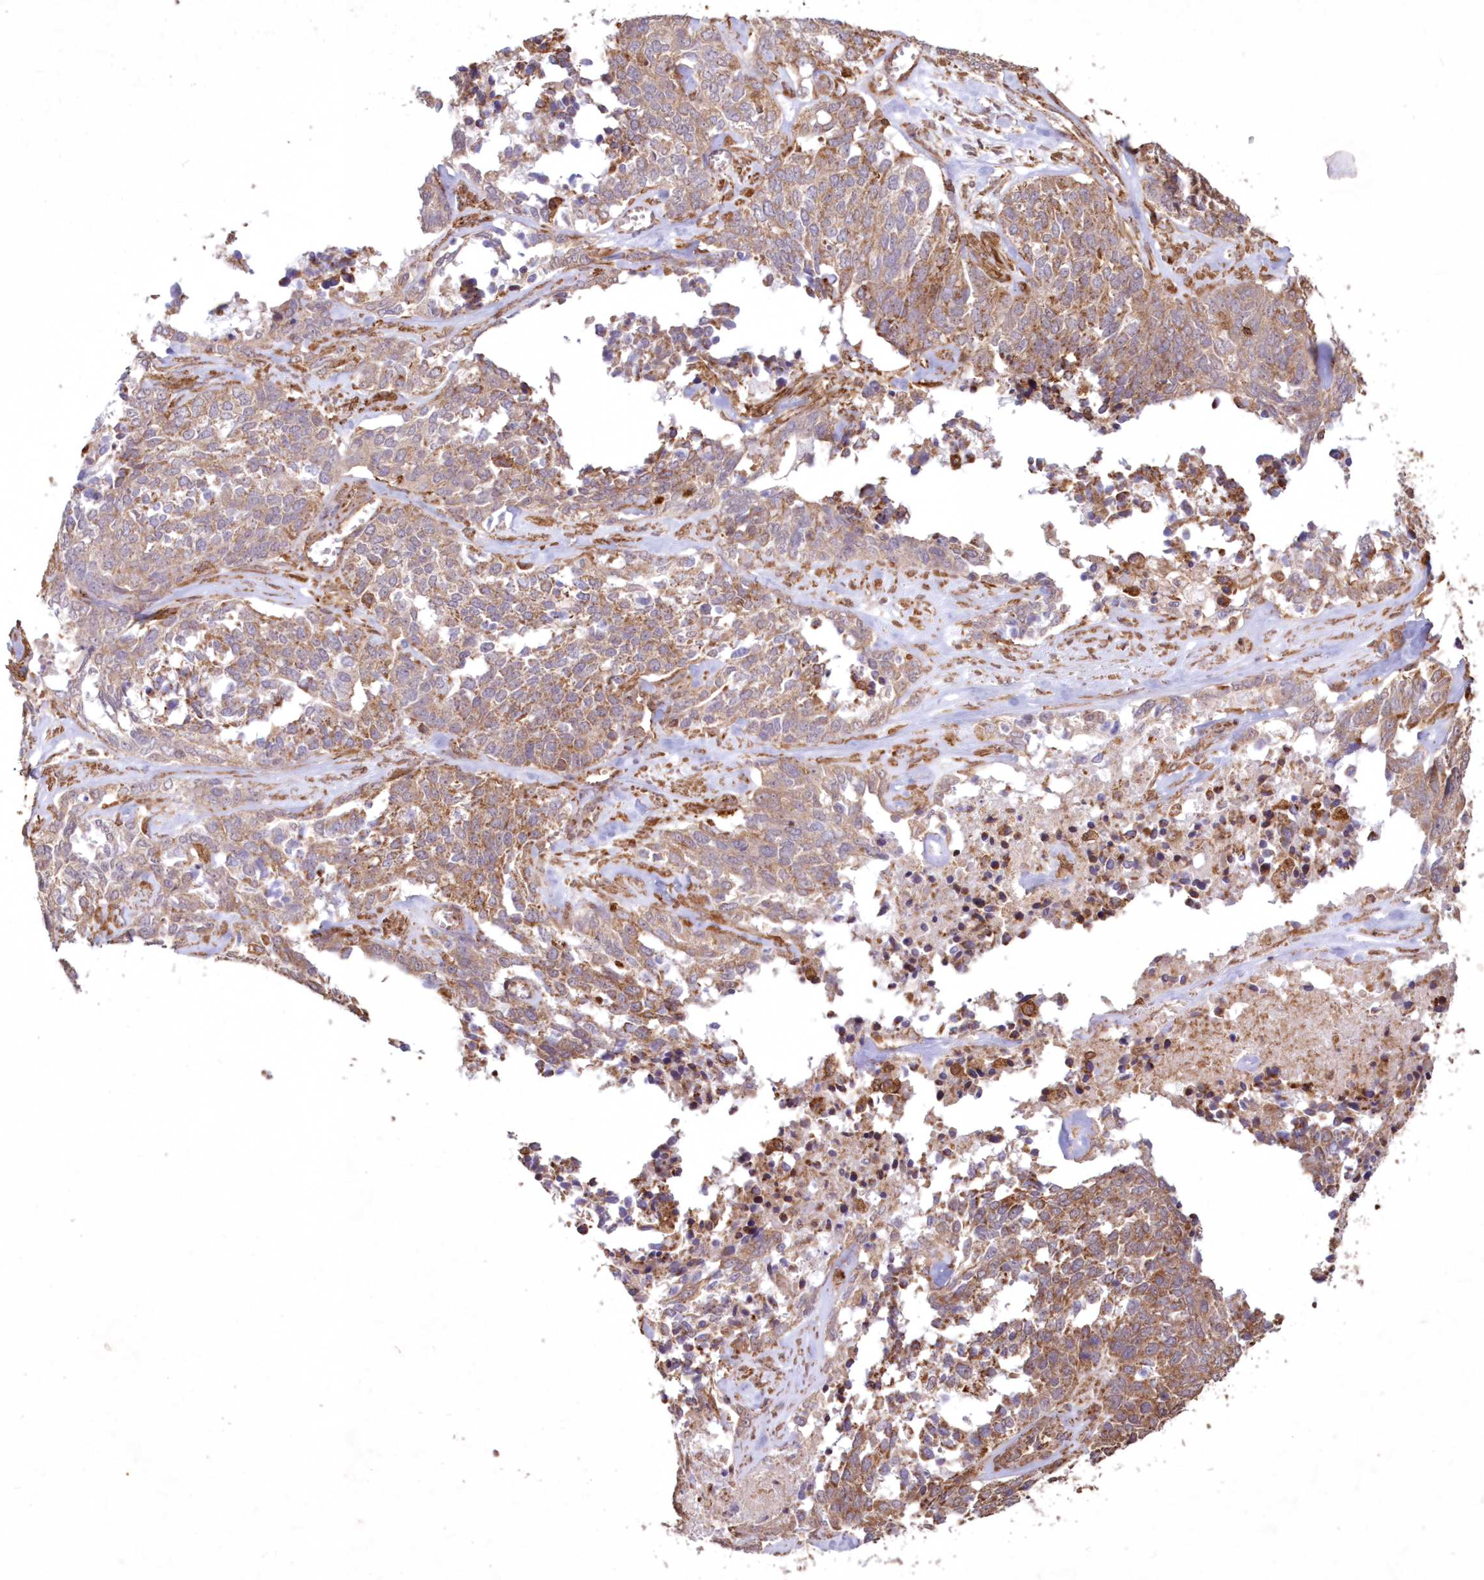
{"staining": {"intensity": "moderate", "quantity": ">75%", "location": "cytoplasmic/membranous"}, "tissue": "ovarian cancer", "cell_type": "Tumor cells", "image_type": "cancer", "snomed": [{"axis": "morphology", "description": "Cystadenocarcinoma, serous, NOS"}, {"axis": "topography", "description": "Ovary"}], "caption": "DAB (3,3'-diaminobenzidine) immunohistochemical staining of human serous cystadenocarcinoma (ovarian) reveals moderate cytoplasmic/membranous protein staining in approximately >75% of tumor cells.", "gene": "TMEM139", "patient": {"sex": "female", "age": 44}}